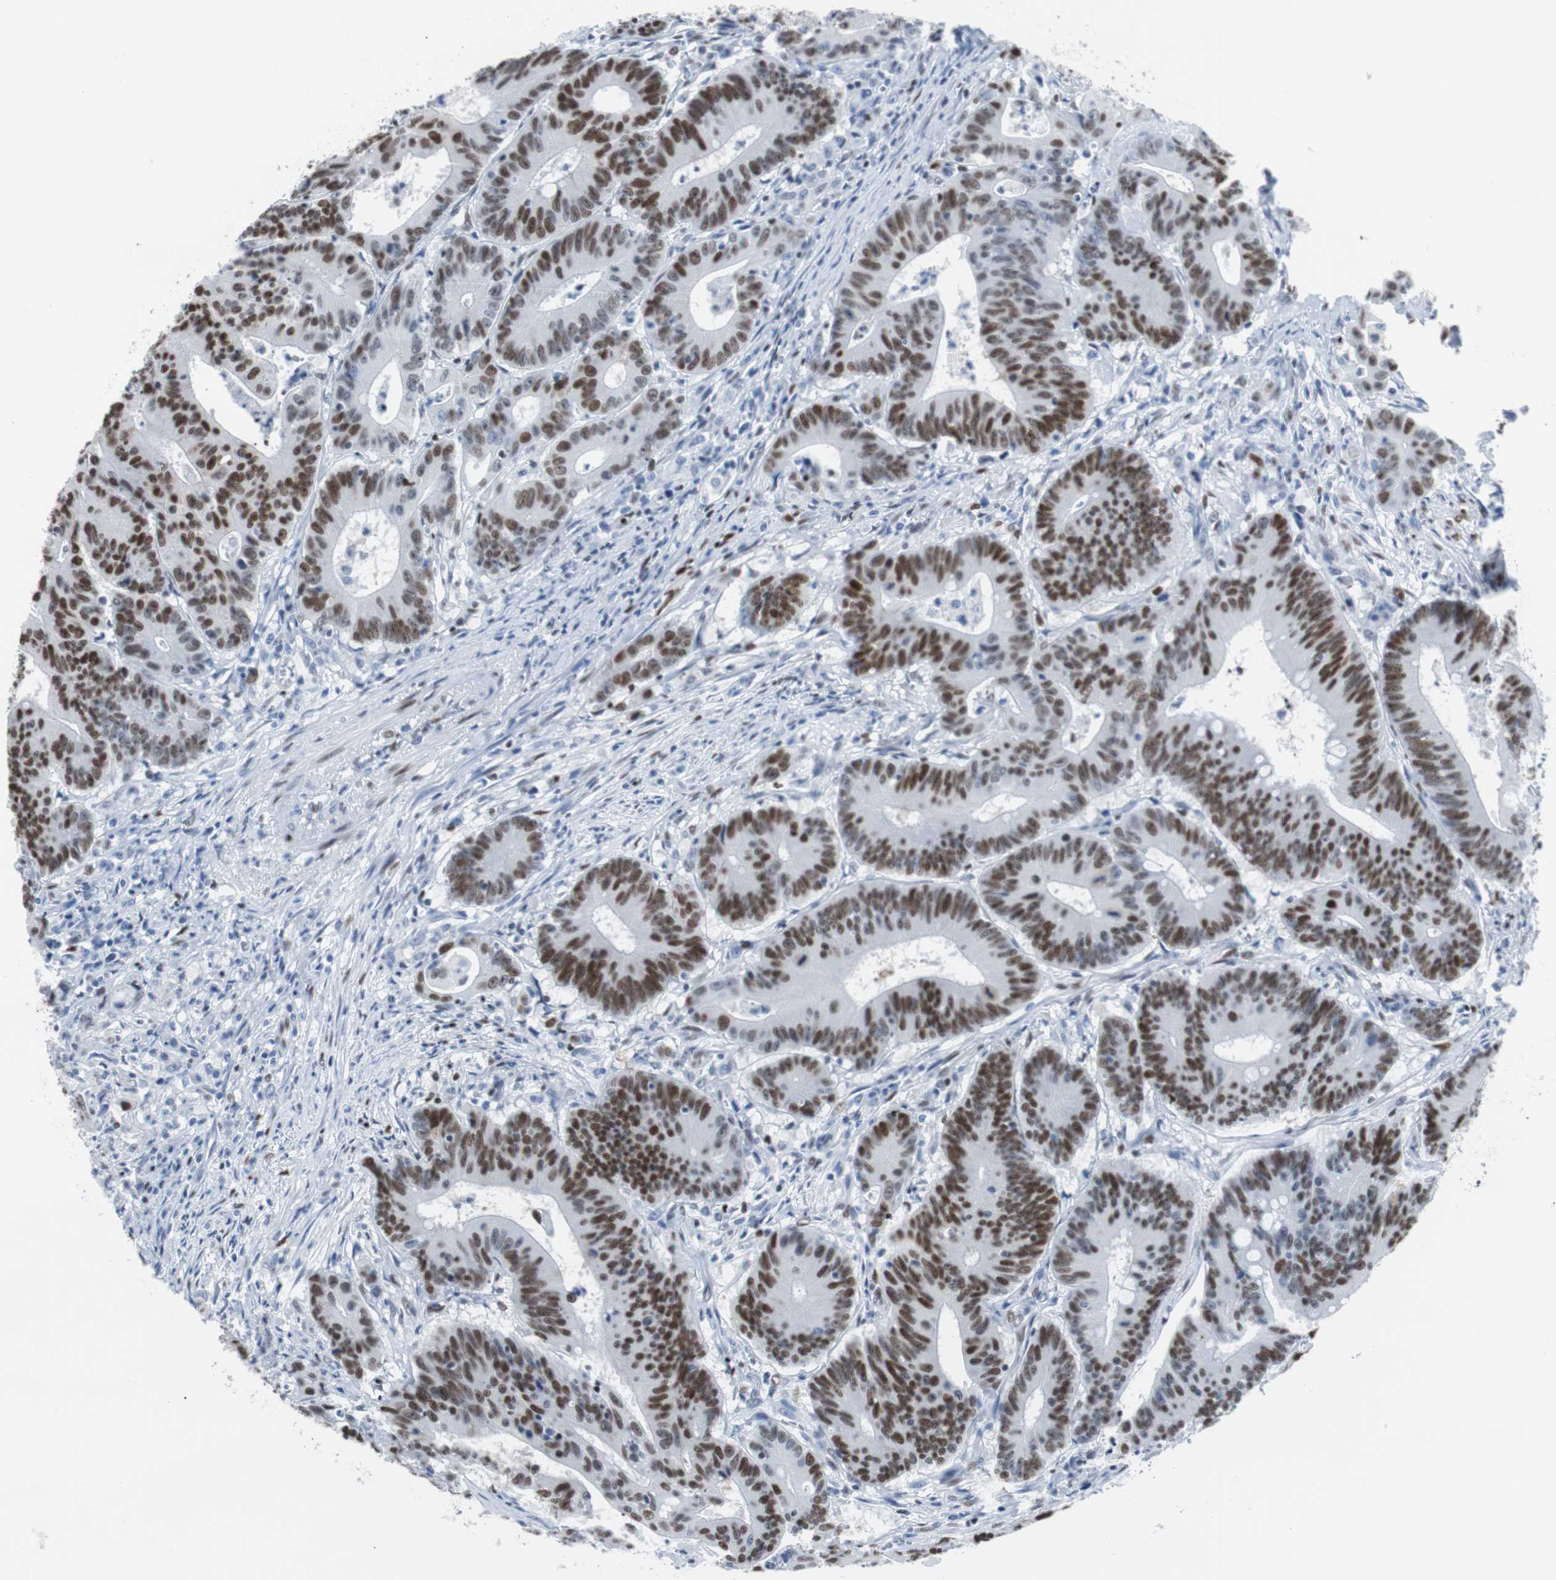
{"staining": {"intensity": "strong", "quantity": ">75%", "location": "nuclear"}, "tissue": "colorectal cancer", "cell_type": "Tumor cells", "image_type": "cancer", "snomed": [{"axis": "morphology", "description": "Adenocarcinoma, NOS"}, {"axis": "topography", "description": "Colon"}], "caption": "High-magnification brightfield microscopy of colorectal adenocarcinoma stained with DAB (brown) and counterstained with hematoxylin (blue). tumor cells exhibit strong nuclear staining is identified in approximately>75% of cells.", "gene": "JUN", "patient": {"sex": "male", "age": 45}}